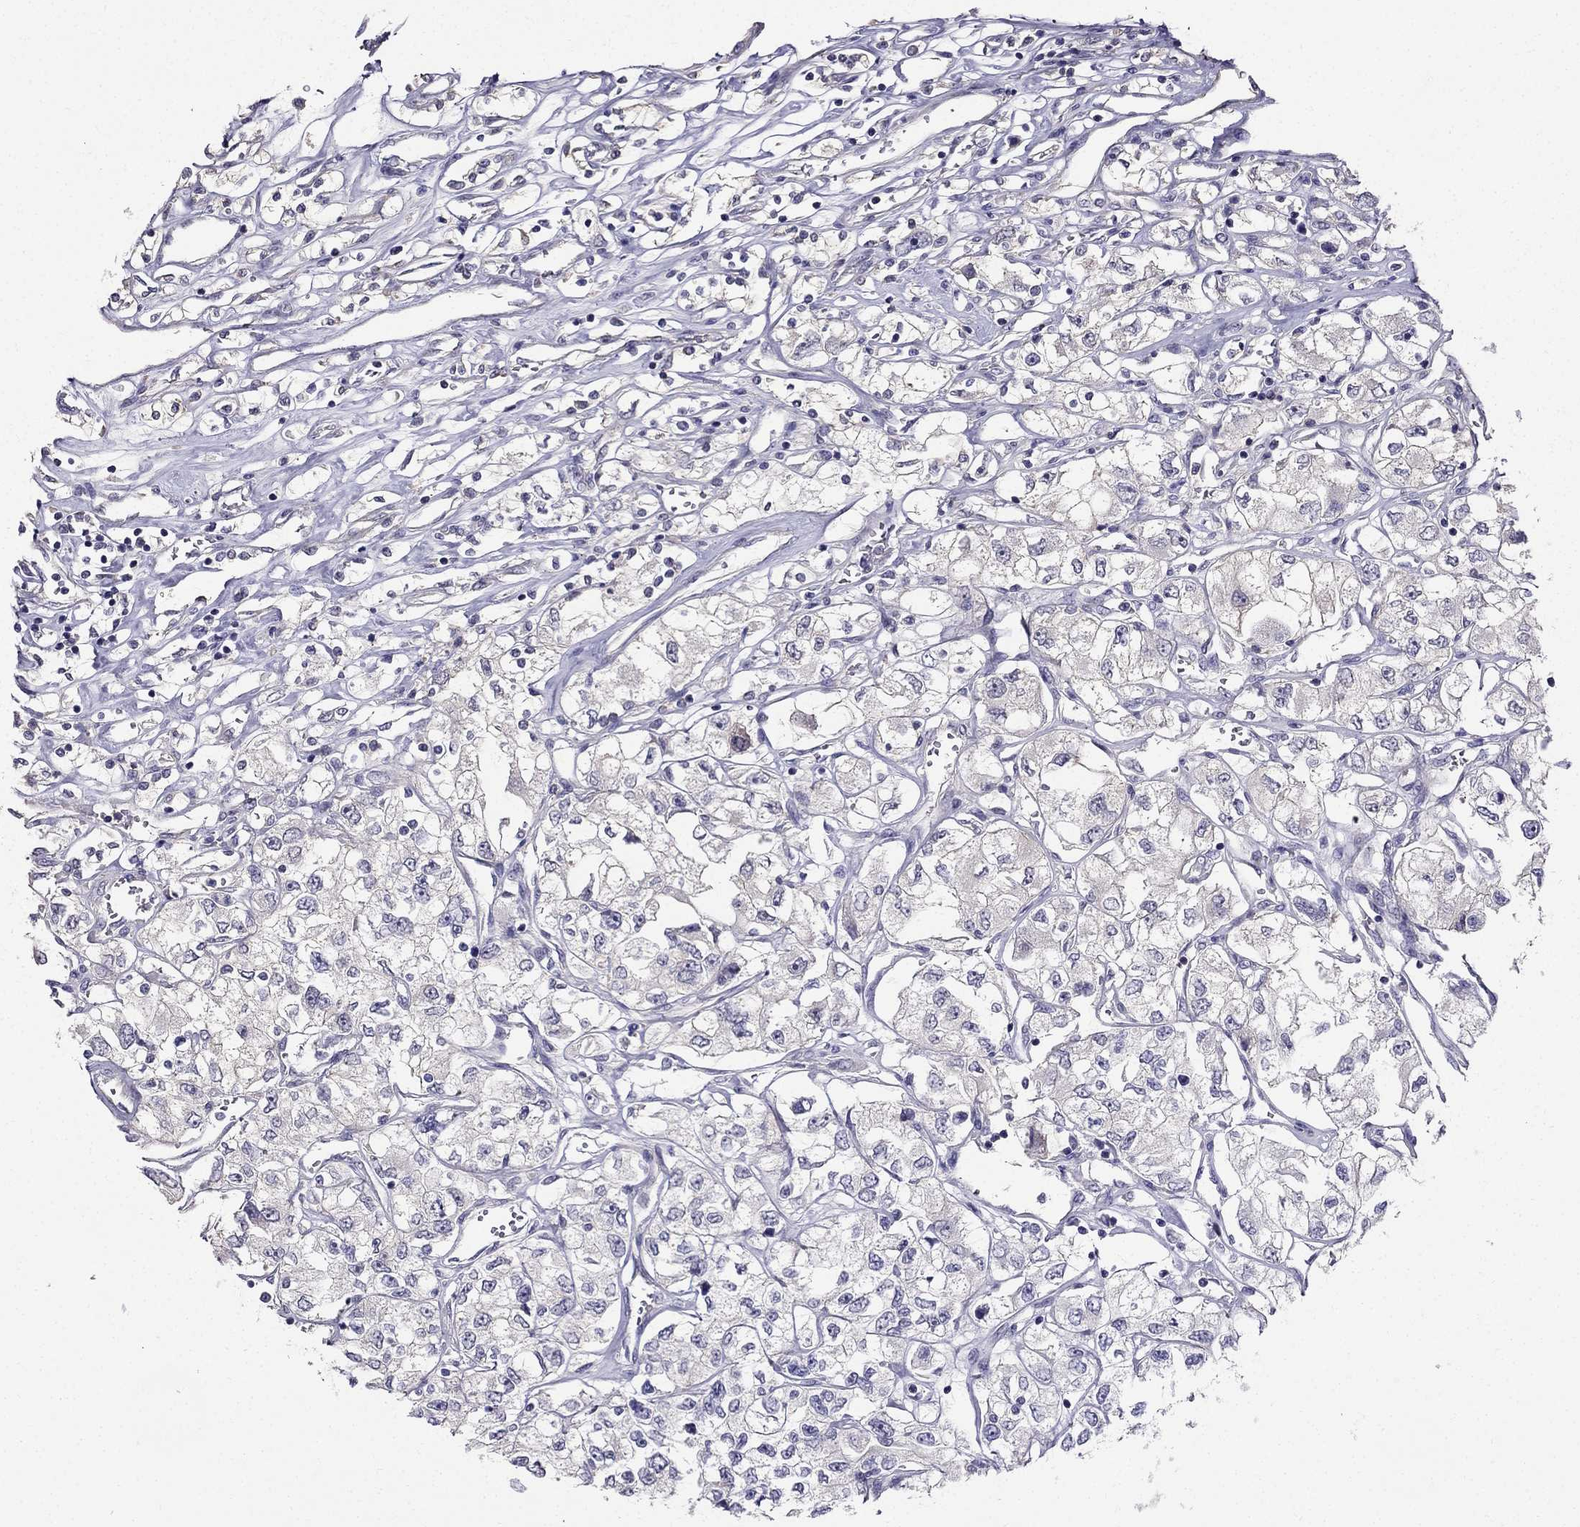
{"staining": {"intensity": "negative", "quantity": "none", "location": "none"}, "tissue": "renal cancer", "cell_type": "Tumor cells", "image_type": "cancer", "snomed": [{"axis": "morphology", "description": "Adenocarcinoma, NOS"}, {"axis": "topography", "description": "Kidney"}], "caption": "Immunohistochemistry image of renal adenocarcinoma stained for a protein (brown), which shows no positivity in tumor cells.", "gene": "AS3MT", "patient": {"sex": "female", "age": 59}}